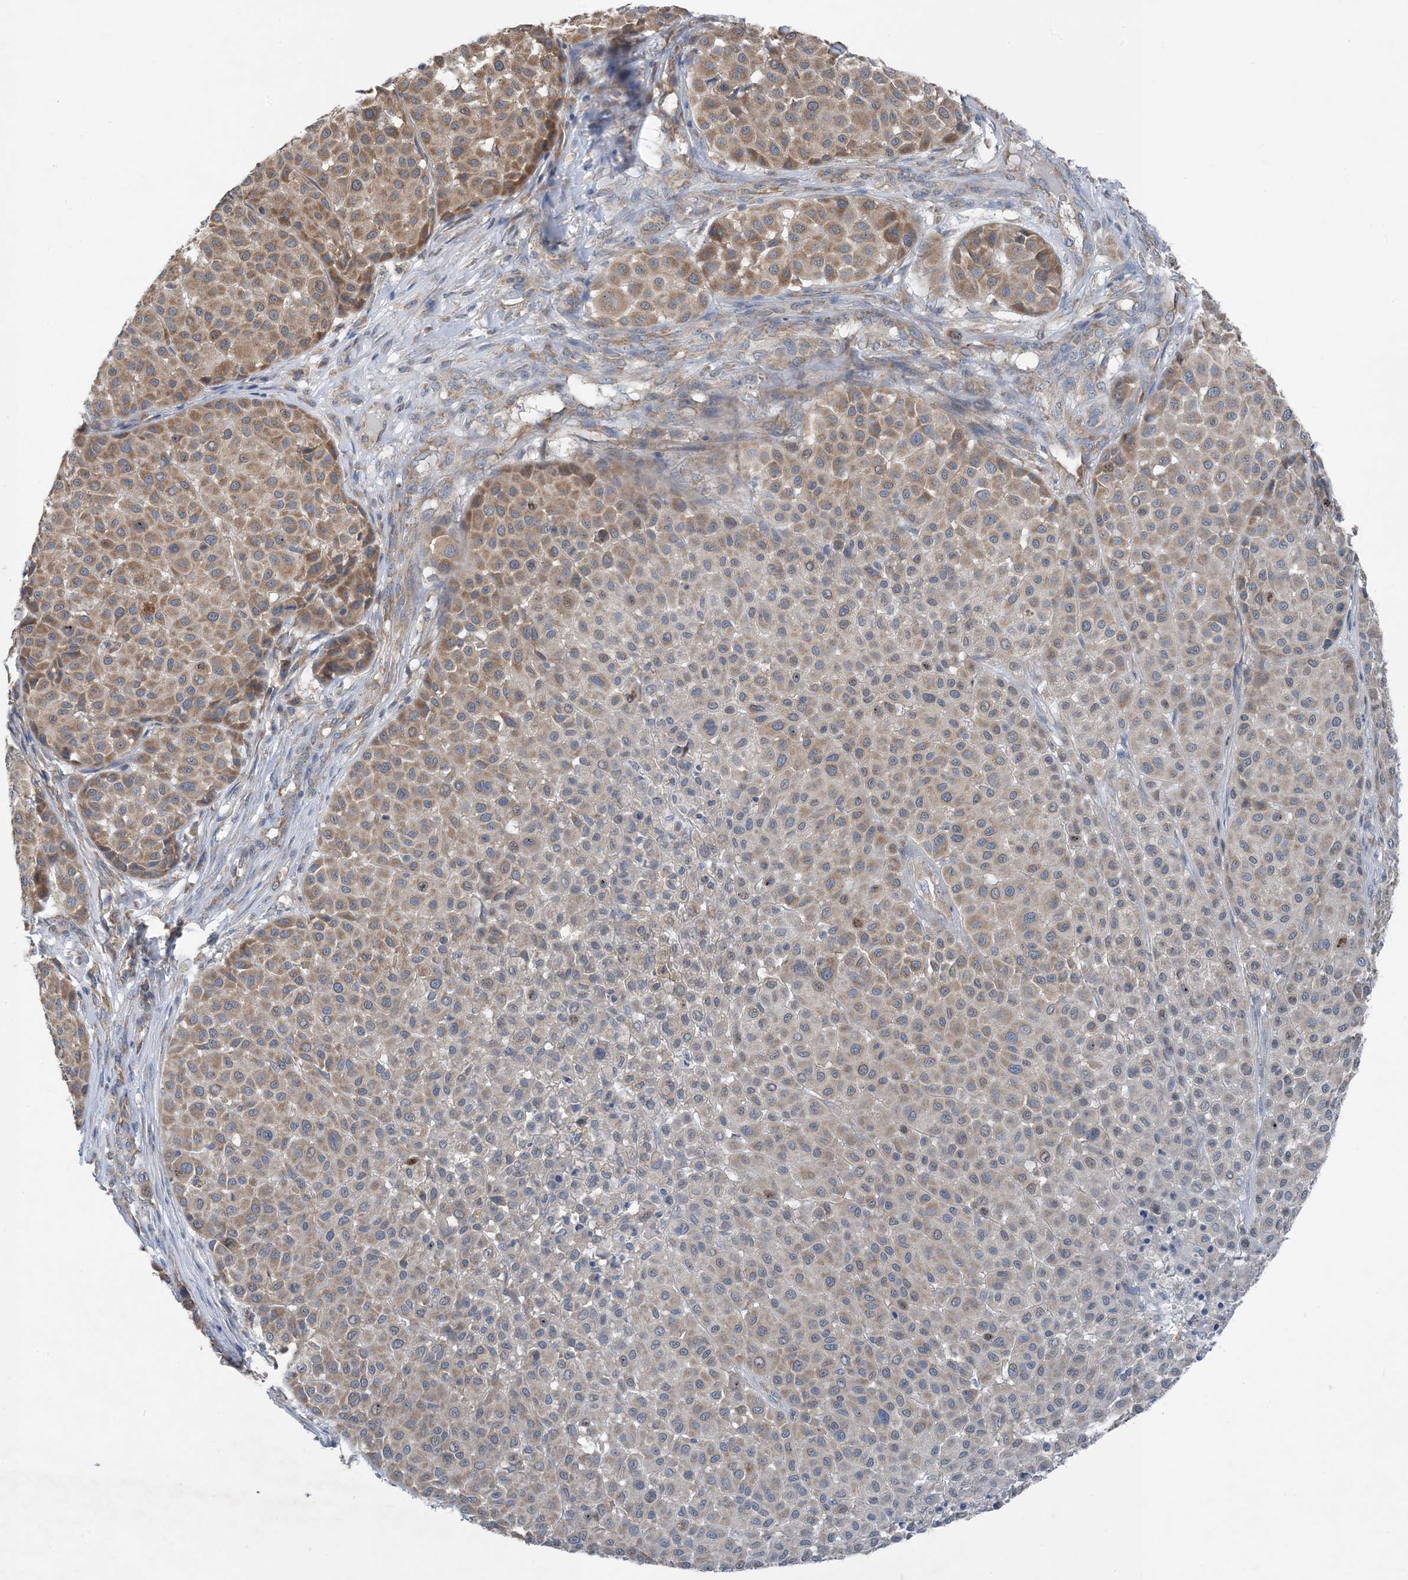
{"staining": {"intensity": "moderate", "quantity": "<25%", "location": "cytoplasmic/membranous"}, "tissue": "melanoma", "cell_type": "Tumor cells", "image_type": "cancer", "snomed": [{"axis": "morphology", "description": "Malignant melanoma, Metastatic site"}, {"axis": "topography", "description": "Soft tissue"}], "caption": "Brown immunohistochemical staining in malignant melanoma (metastatic site) demonstrates moderate cytoplasmic/membranous expression in about <25% of tumor cells. Ihc stains the protein in brown and the nuclei are stained blue.", "gene": "DHX30", "patient": {"sex": "male", "age": 41}}